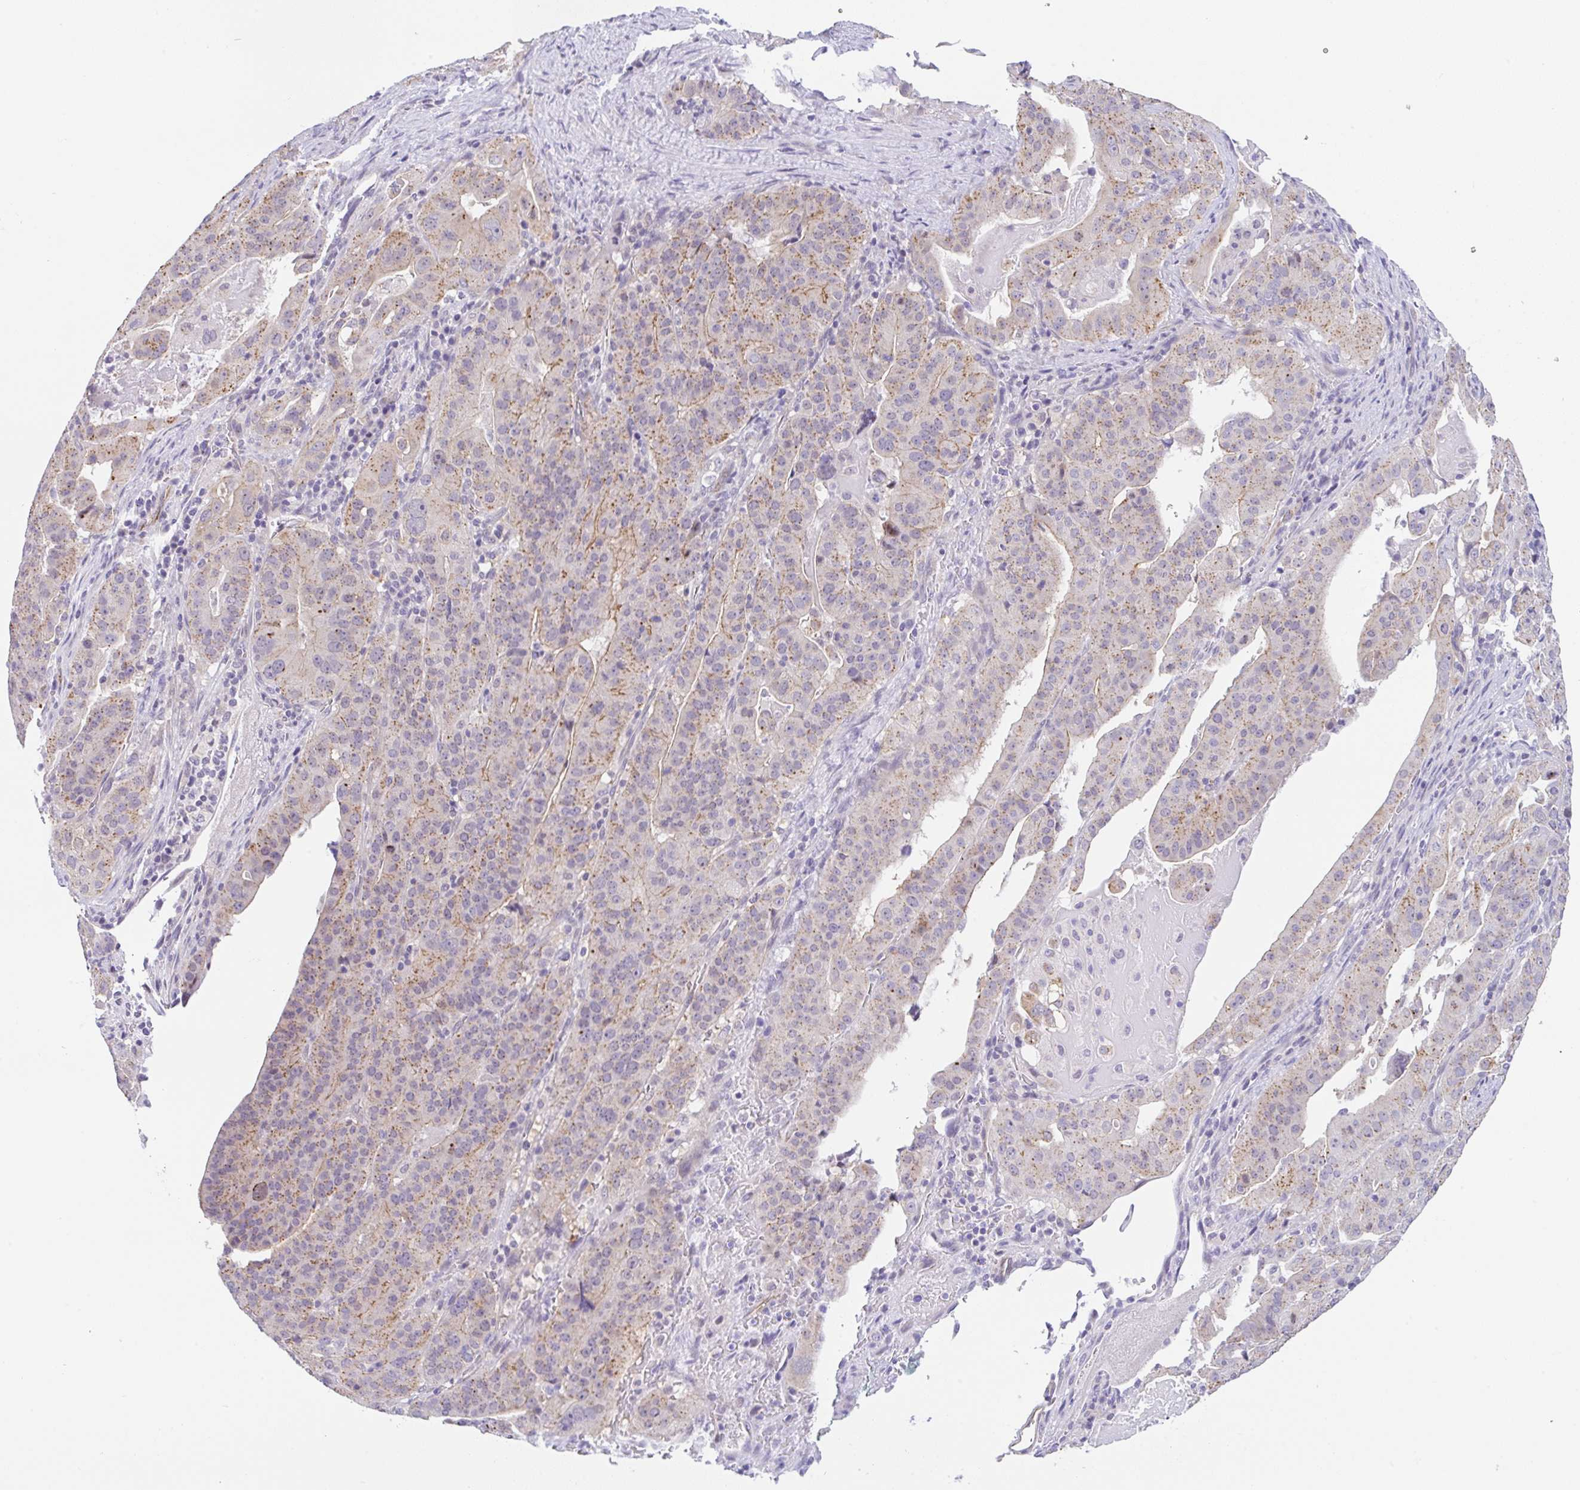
{"staining": {"intensity": "moderate", "quantity": "<25%", "location": "cytoplasmic/membranous"}, "tissue": "stomach cancer", "cell_type": "Tumor cells", "image_type": "cancer", "snomed": [{"axis": "morphology", "description": "Adenocarcinoma, NOS"}, {"axis": "topography", "description": "Stomach"}], "caption": "Stomach adenocarcinoma stained for a protein exhibits moderate cytoplasmic/membranous positivity in tumor cells.", "gene": "CGNL1", "patient": {"sex": "male", "age": 48}}